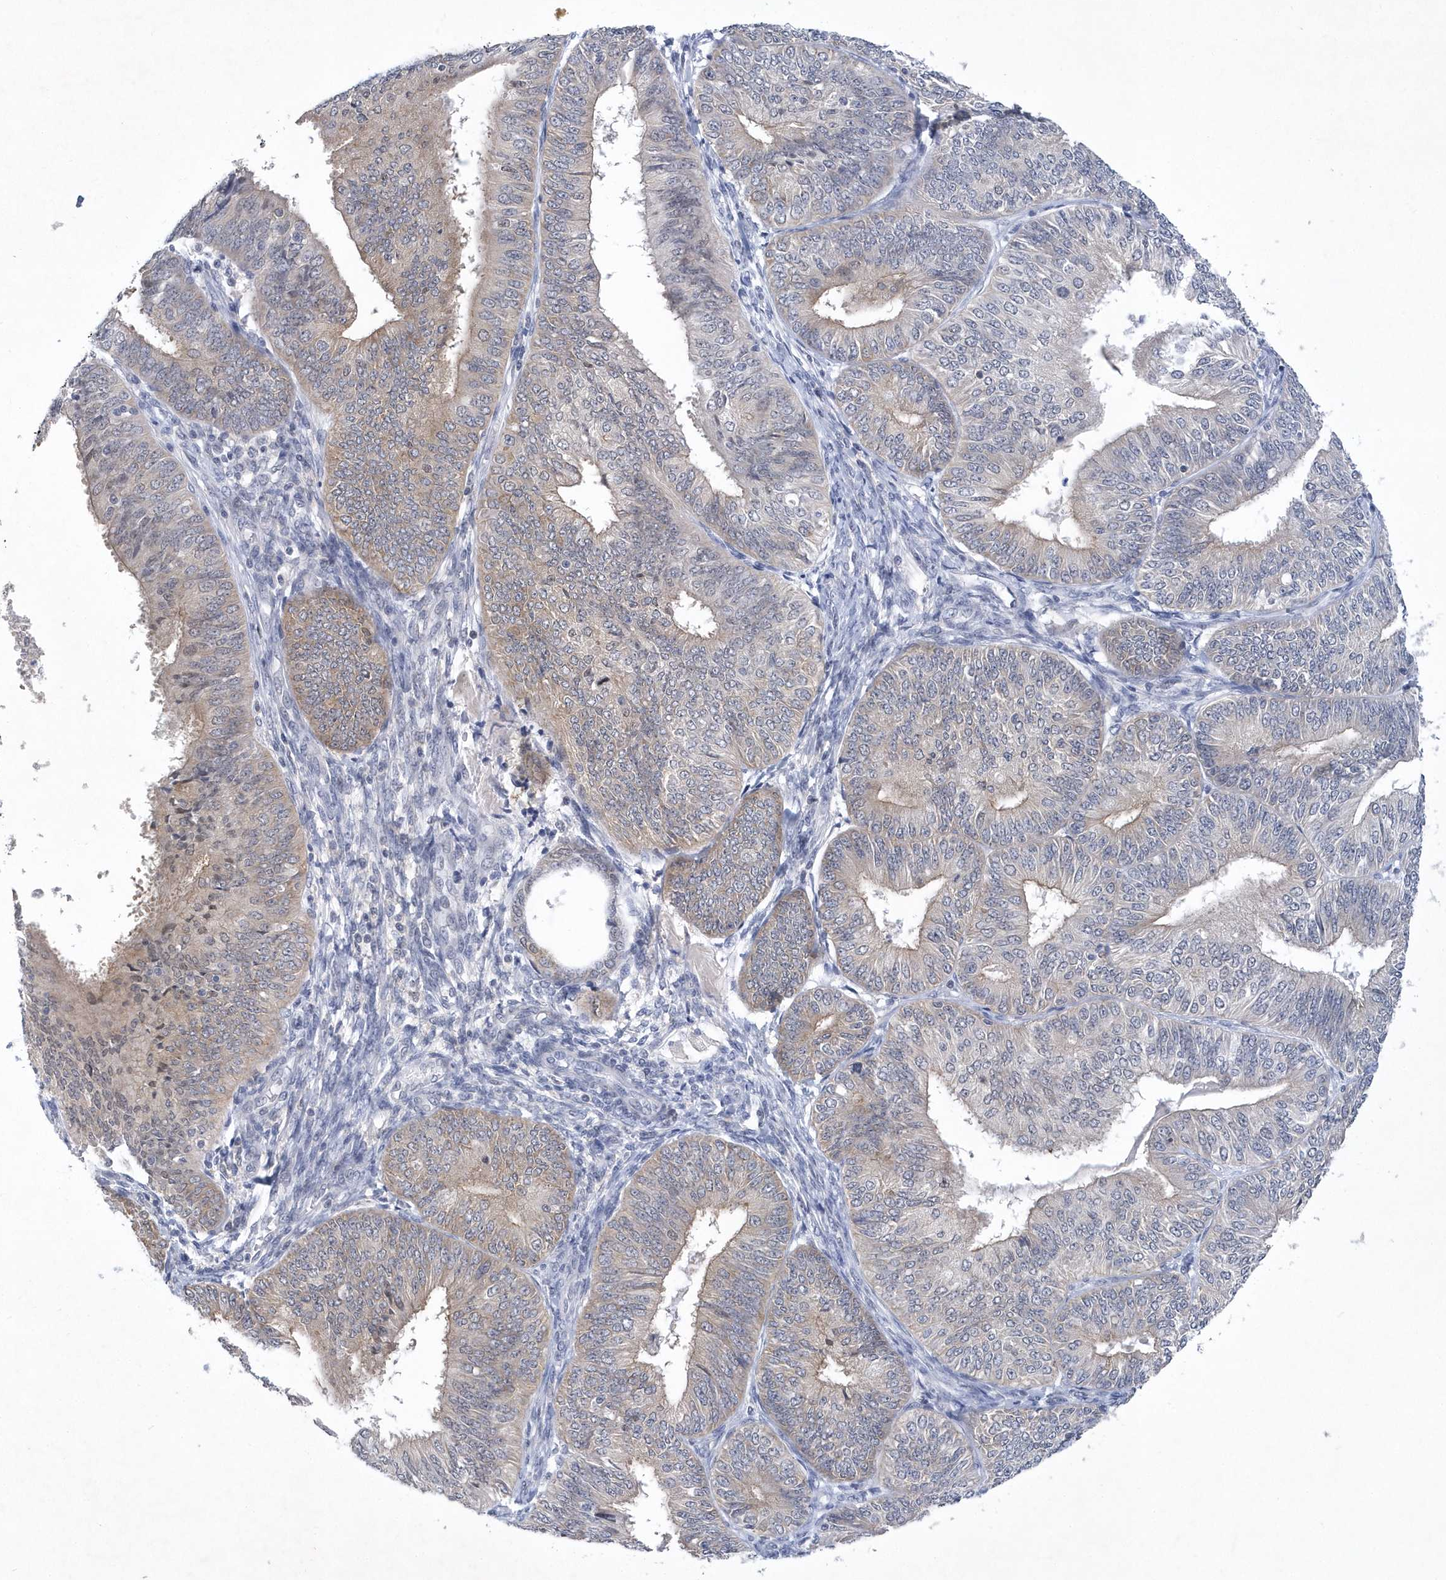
{"staining": {"intensity": "weak", "quantity": "25%-75%", "location": "cytoplasmic/membranous"}, "tissue": "endometrial cancer", "cell_type": "Tumor cells", "image_type": "cancer", "snomed": [{"axis": "morphology", "description": "Adenocarcinoma, NOS"}, {"axis": "topography", "description": "Endometrium"}], "caption": "Immunohistochemistry (DAB (3,3'-diaminobenzidine)) staining of human adenocarcinoma (endometrial) reveals weak cytoplasmic/membranous protein expression in approximately 25%-75% of tumor cells.", "gene": "SRGAP3", "patient": {"sex": "female", "age": 58}}